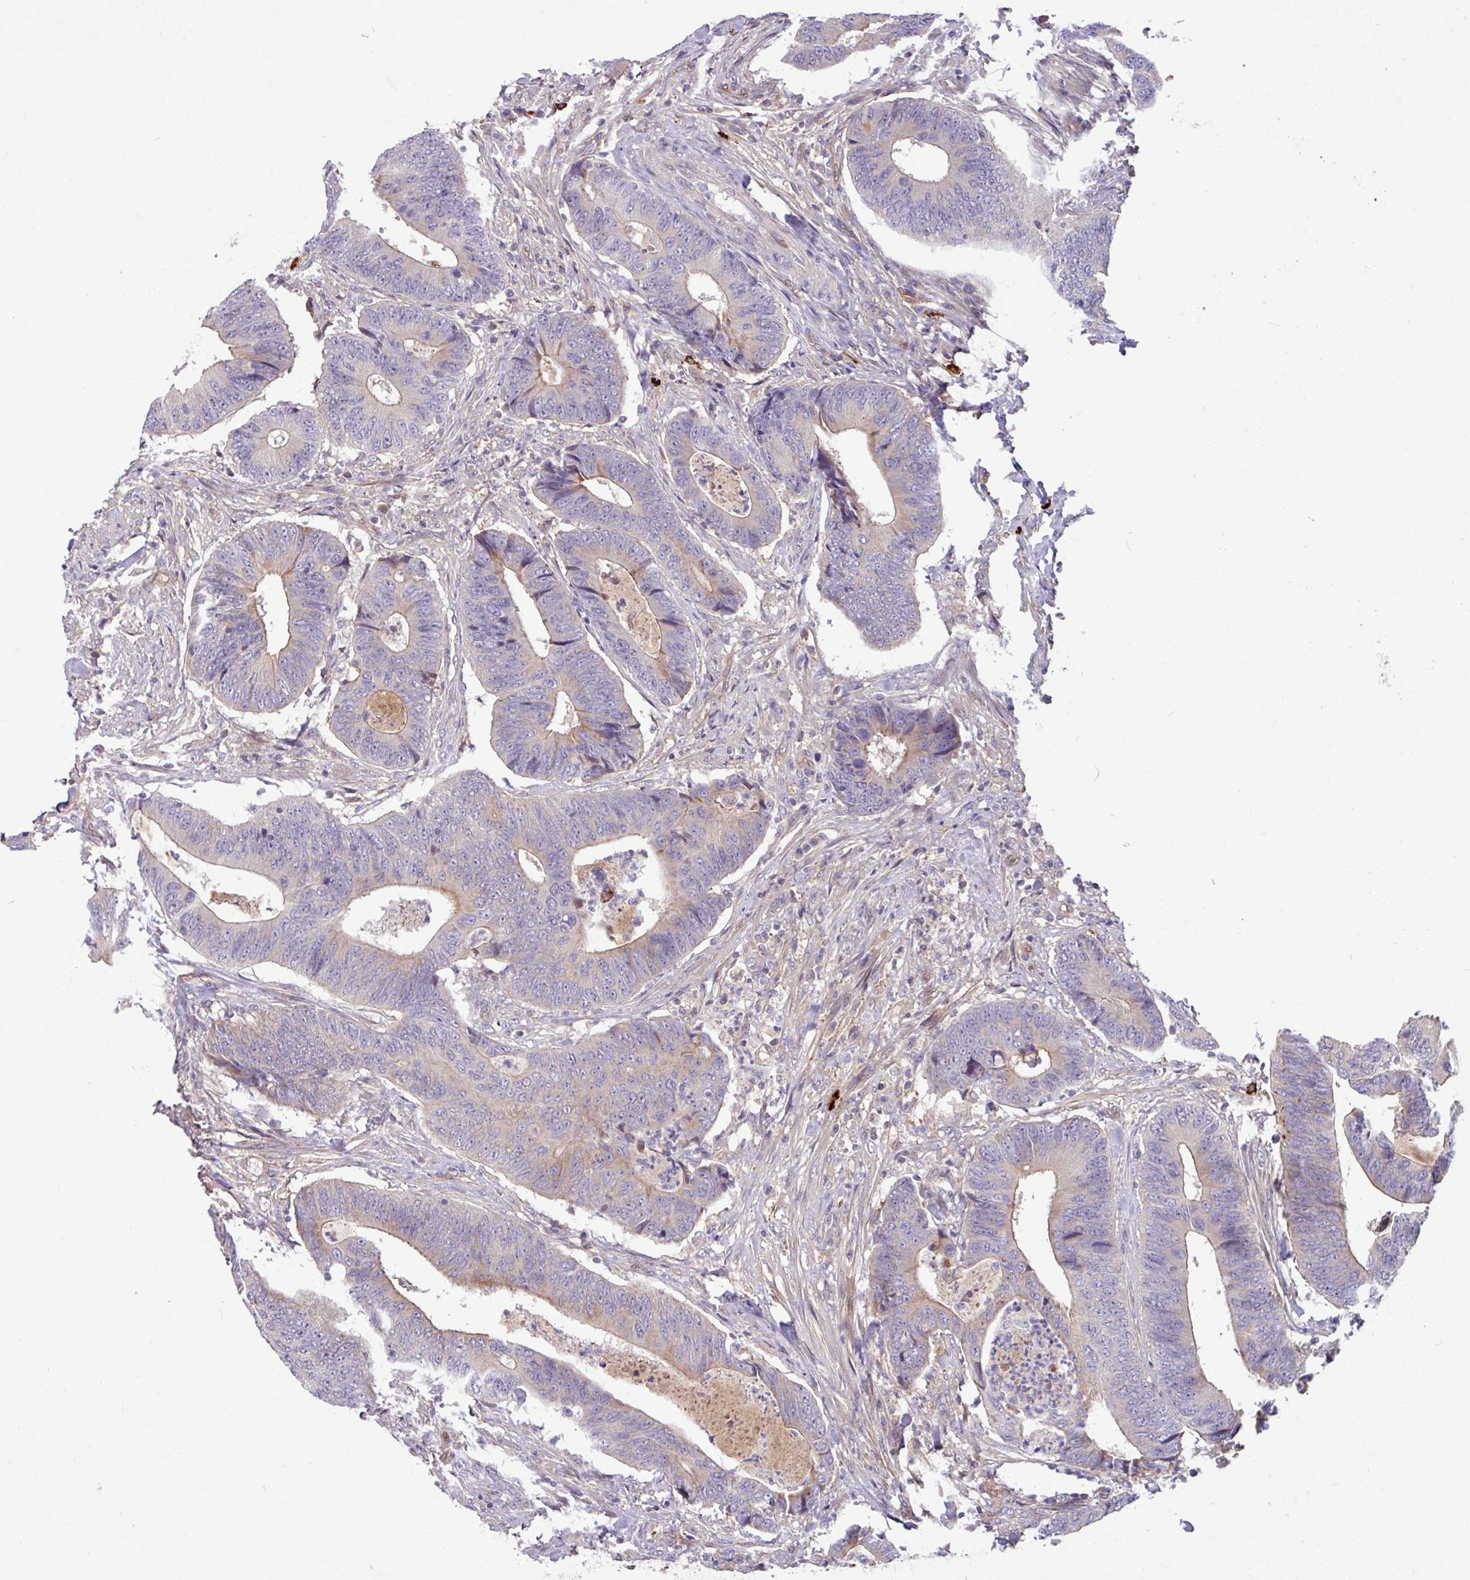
{"staining": {"intensity": "weak", "quantity": "<25%", "location": "cytoplasmic/membranous"}, "tissue": "colorectal cancer", "cell_type": "Tumor cells", "image_type": "cancer", "snomed": [{"axis": "morphology", "description": "Adenocarcinoma, NOS"}, {"axis": "topography", "description": "Colon"}], "caption": "Photomicrograph shows no protein positivity in tumor cells of colorectal cancer (adenocarcinoma) tissue.", "gene": "B4GALNT4", "patient": {"sex": "male", "age": 87}}